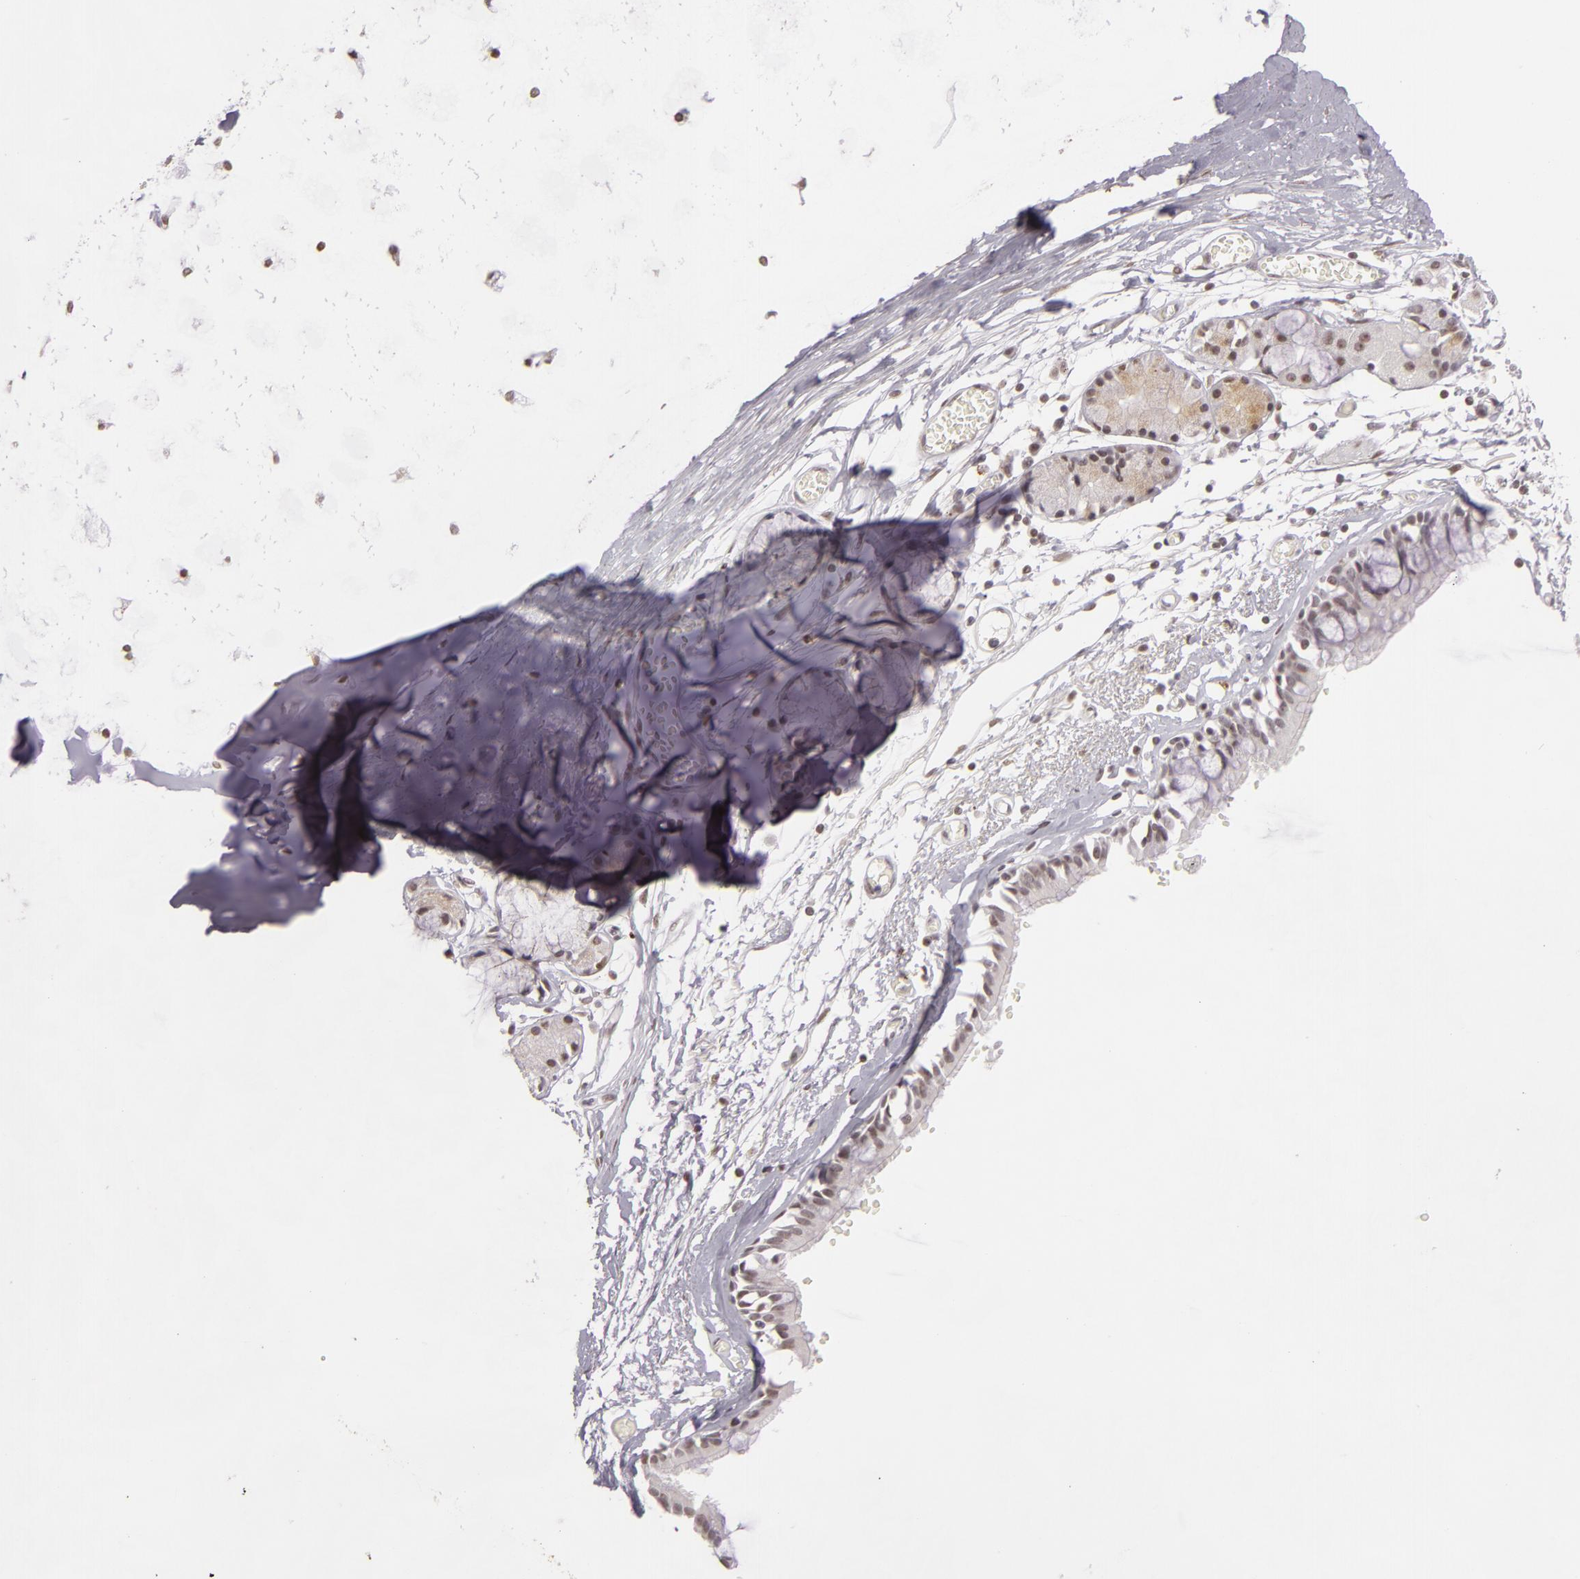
{"staining": {"intensity": "negative", "quantity": "none", "location": "none"}, "tissue": "adipose tissue", "cell_type": "Adipocytes", "image_type": "normal", "snomed": [{"axis": "morphology", "description": "Normal tissue, NOS"}, {"axis": "topography", "description": "Bronchus"}, {"axis": "topography", "description": "Lung"}], "caption": "This is an IHC histopathology image of benign adipose tissue. There is no positivity in adipocytes.", "gene": "RRP7A", "patient": {"sex": "female", "age": 56}}